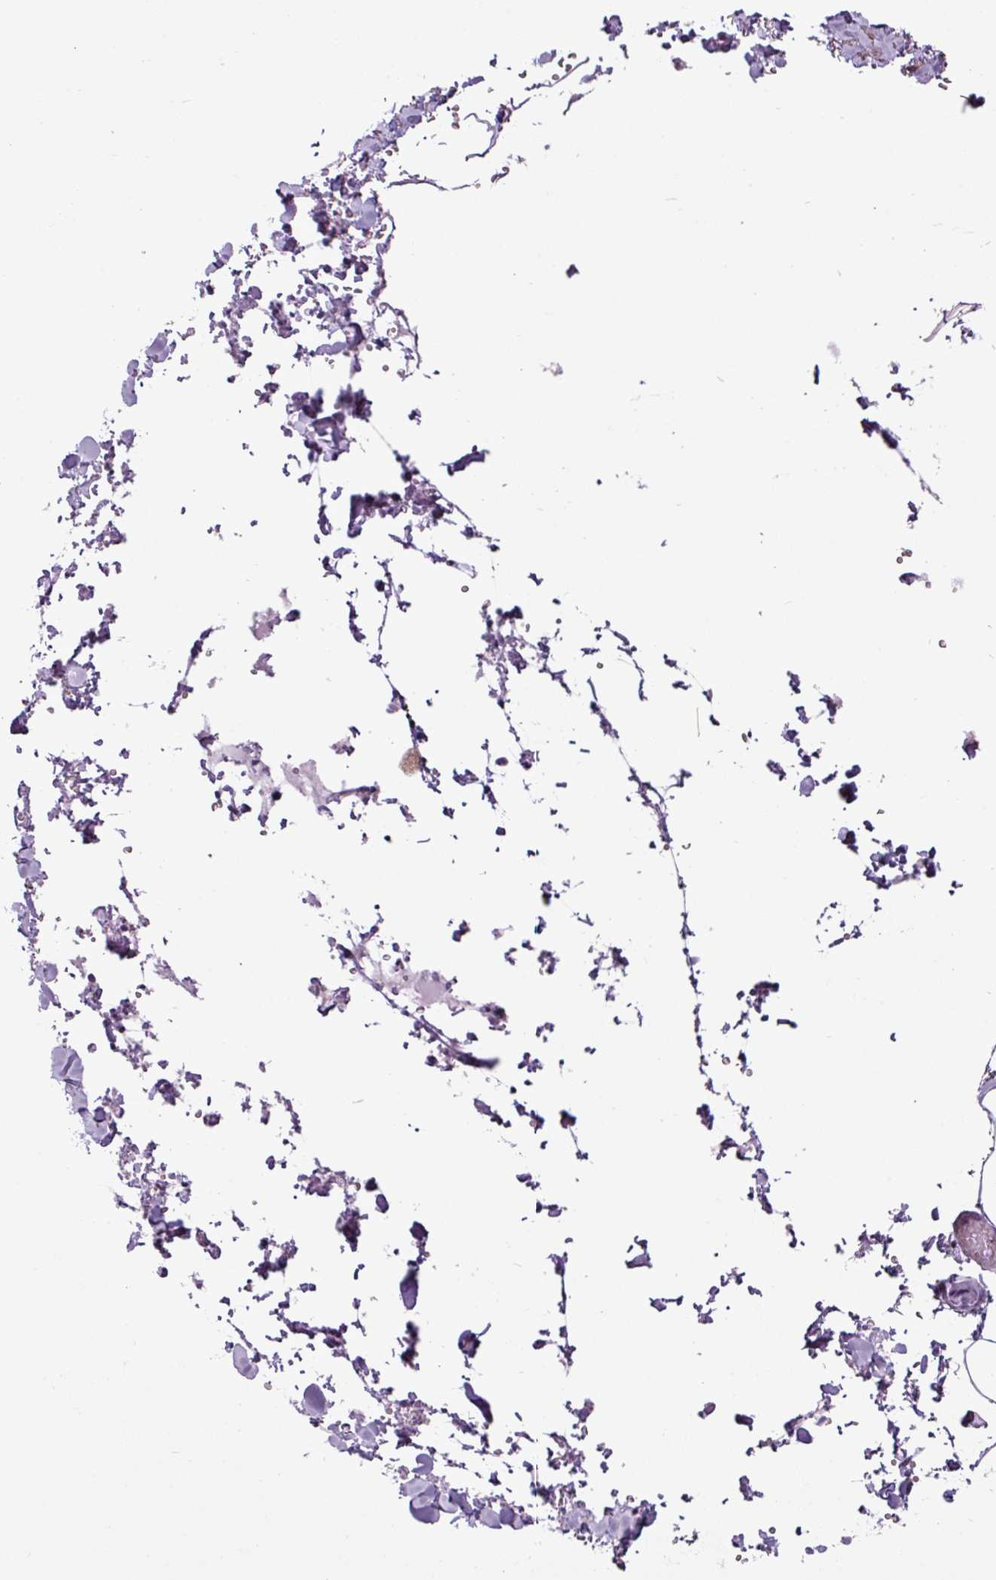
{"staining": {"intensity": "negative", "quantity": "none", "location": "none"}, "tissue": "adipose tissue", "cell_type": "Adipocytes", "image_type": "normal", "snomed": [{"axis": "morphology", "description": "Normal tissue, NOS"}, {"axis": "topography", "description": "Rectum"}, {"axis": "topography", "description": "Peripheral nerve tissue"}], "caption": "A high-resolution micrograph shows immunohistochemistry staining of normal adipose tissue, which demonstrates no significant expression in adipocytes.", "gene": "ATP10A", "patient": {"sex": "female", "age": 69}}